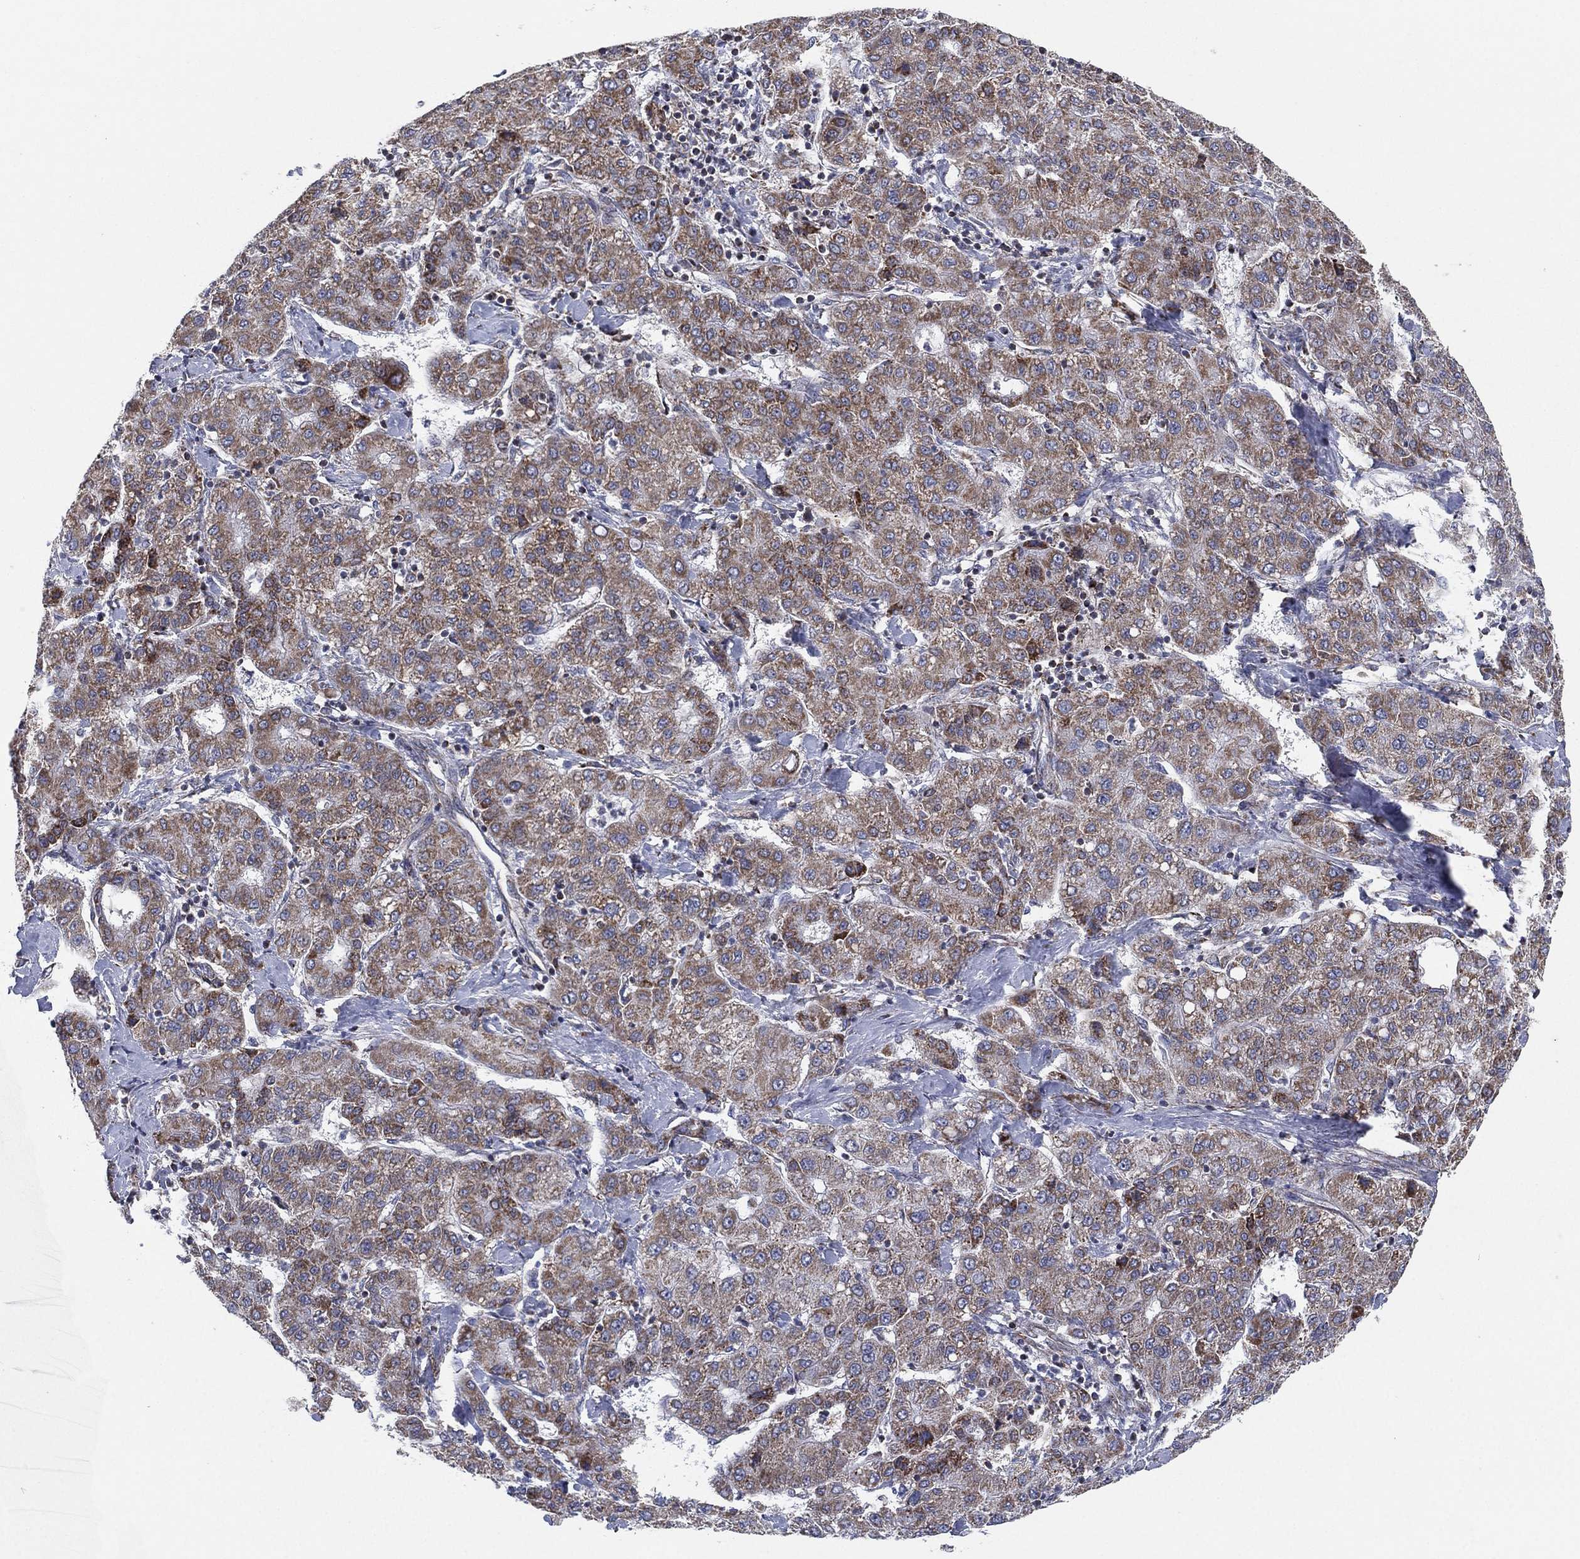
{"staining": {"intensity": "moderate", "quantity": ">75%", "location": "cytoplasmic/membranous"}, "tissue": "liver cancer", "cell_type": "Tumor cells", "image_type": "cancer", "snomed": [{"axis": "morphology", "description": "Carcinoma, Hepatocellular, NOS"}, {"axis": "topography", "description": "Liver"}], "caption": "A brown stain labels moderate cytoplasmic/membranous expression of a protein in human liver cancer (hepatocellular carcinoma) tumor cells.", "gene": "PSMG4", "patient": {"sex": "male", "age": 65}}